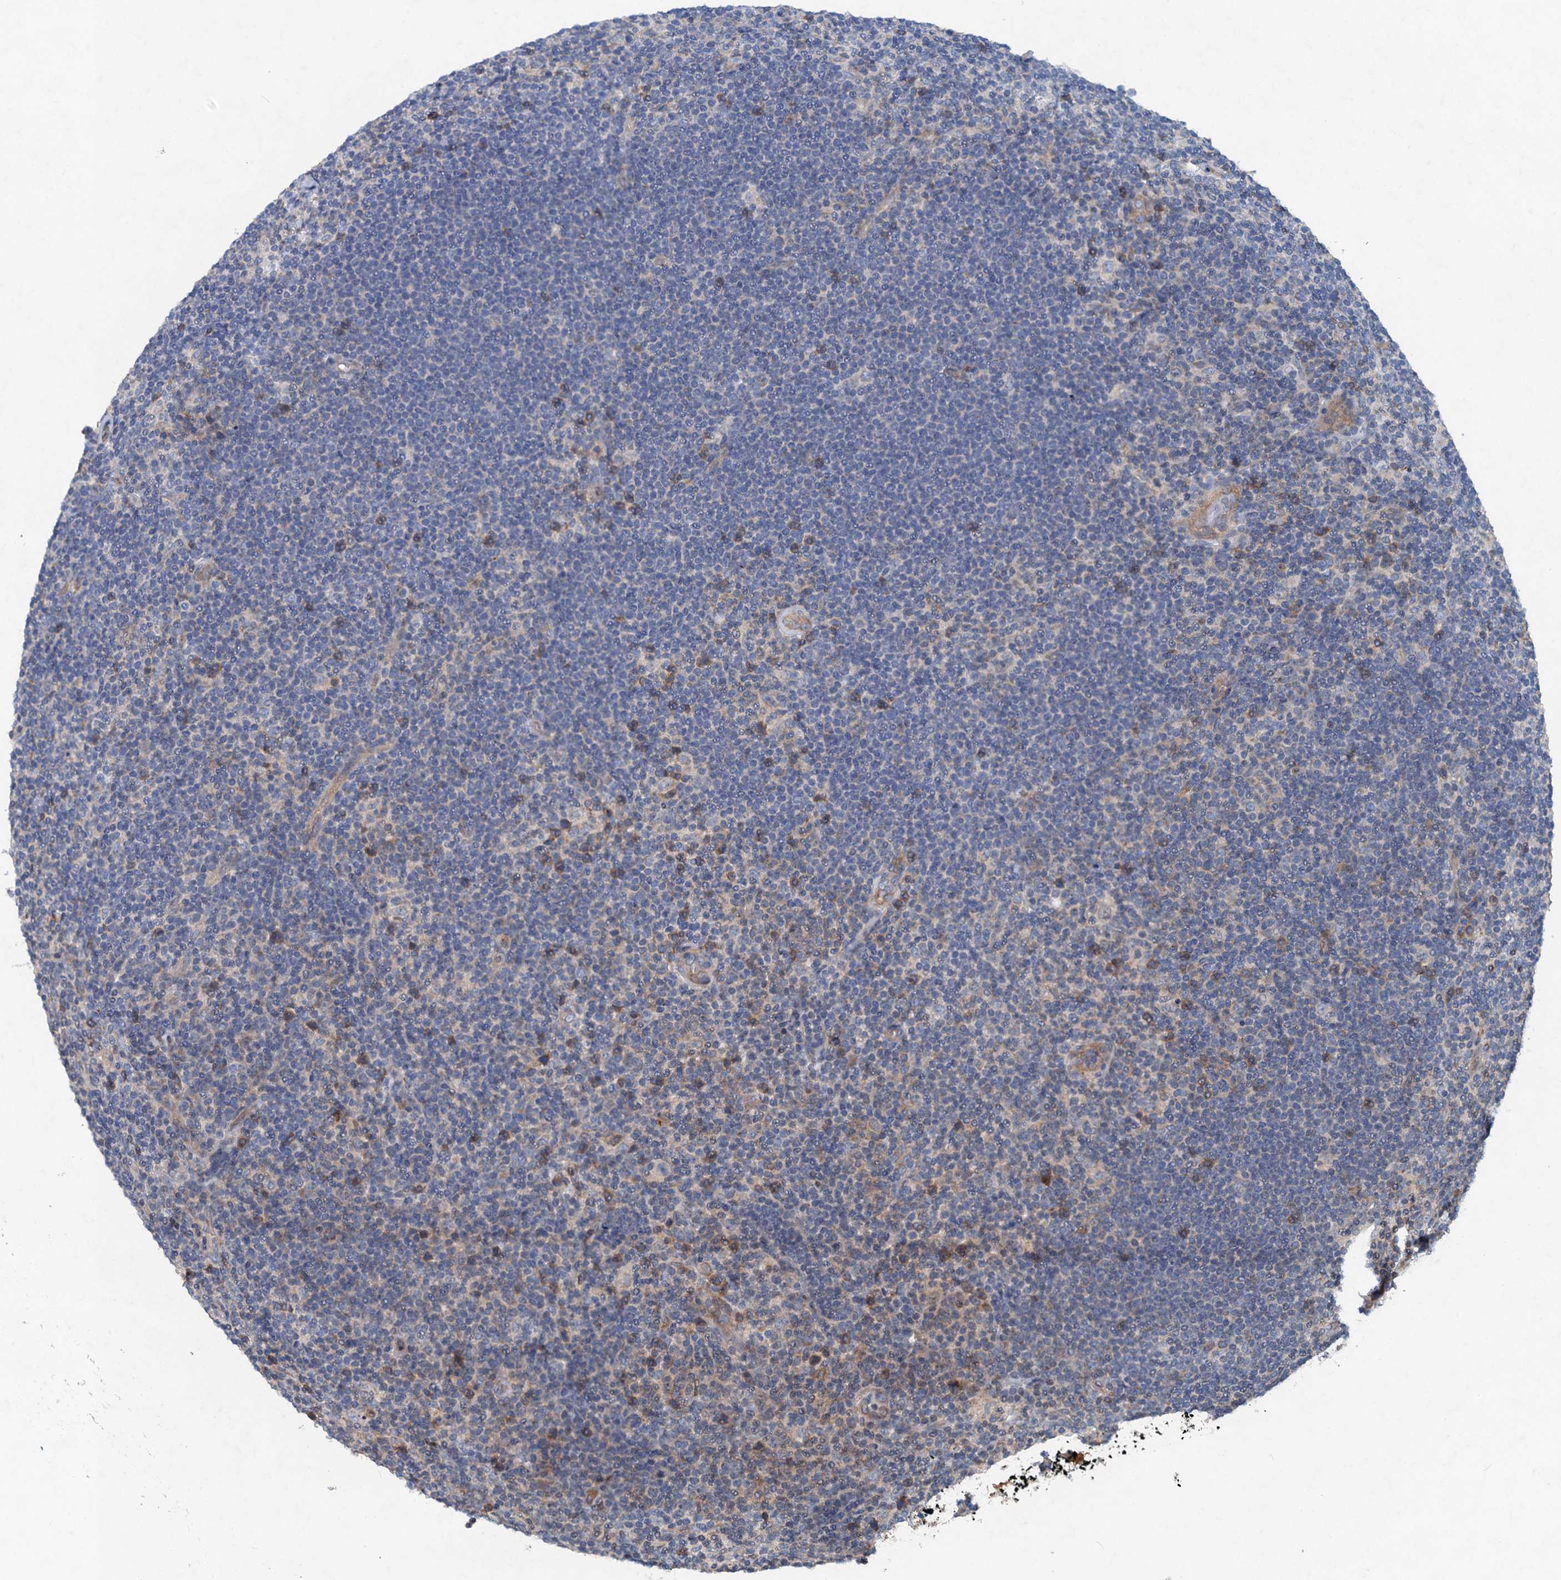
{"staining": {"intensity": "negative", "quantity": "none", "location": "none"}, "tissue": "lymphoma", "cell_type": "Tumor cells", "image_type": "cancer", "snomed": [{"axis": "morphology", "description": "Hodgkin's disease, NOS"}, {"axis": "topography", "description": "Lymph node"}], "caption": "This is an IHC photomicrograph of human Hodgkin's disease. There is no staining in tumor cells.", "gene": "NBEA", "patient": {"sex": "female", "age": 57}}